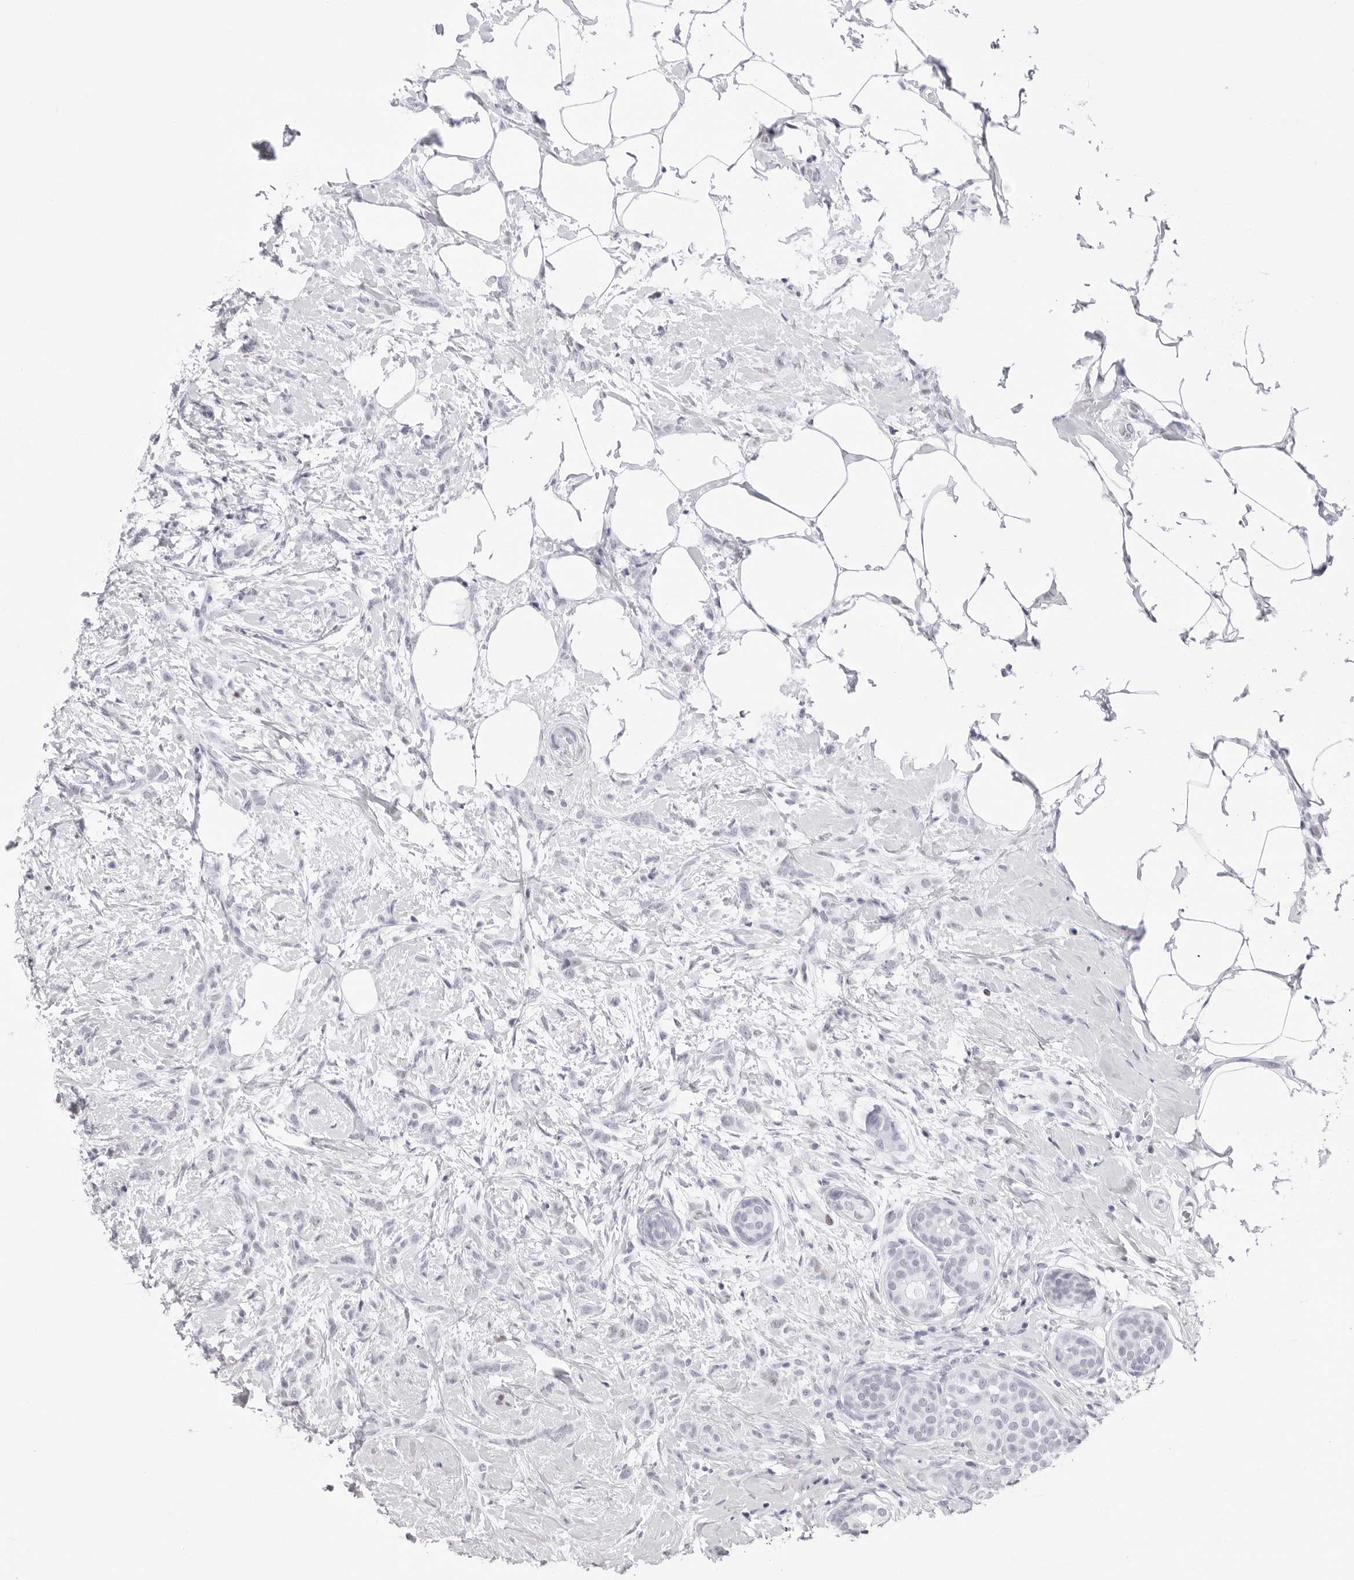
{"staining": {"intensity": "negative", "quantity": "none", "location": "none"}, "tissue": "breast cancer", "cell_type": "Tumor cells", "image_type": "cancer", "snomed": [{"axis": "morphology", "description": "Lobular carcinoma, in situ"}, {"axis": "morphology", "description": "Lobular carcinoma"}, {"axis": "topography", "description": "Breast"}], "caption": "Immunohistochemistry (IHC) image of human breast lobular carcinoma in situ stained for a protein (brown), which exhibits no positivity in tumor cells.", "gene": "NASP", "patient": {"sex": "female", "age": 41}}